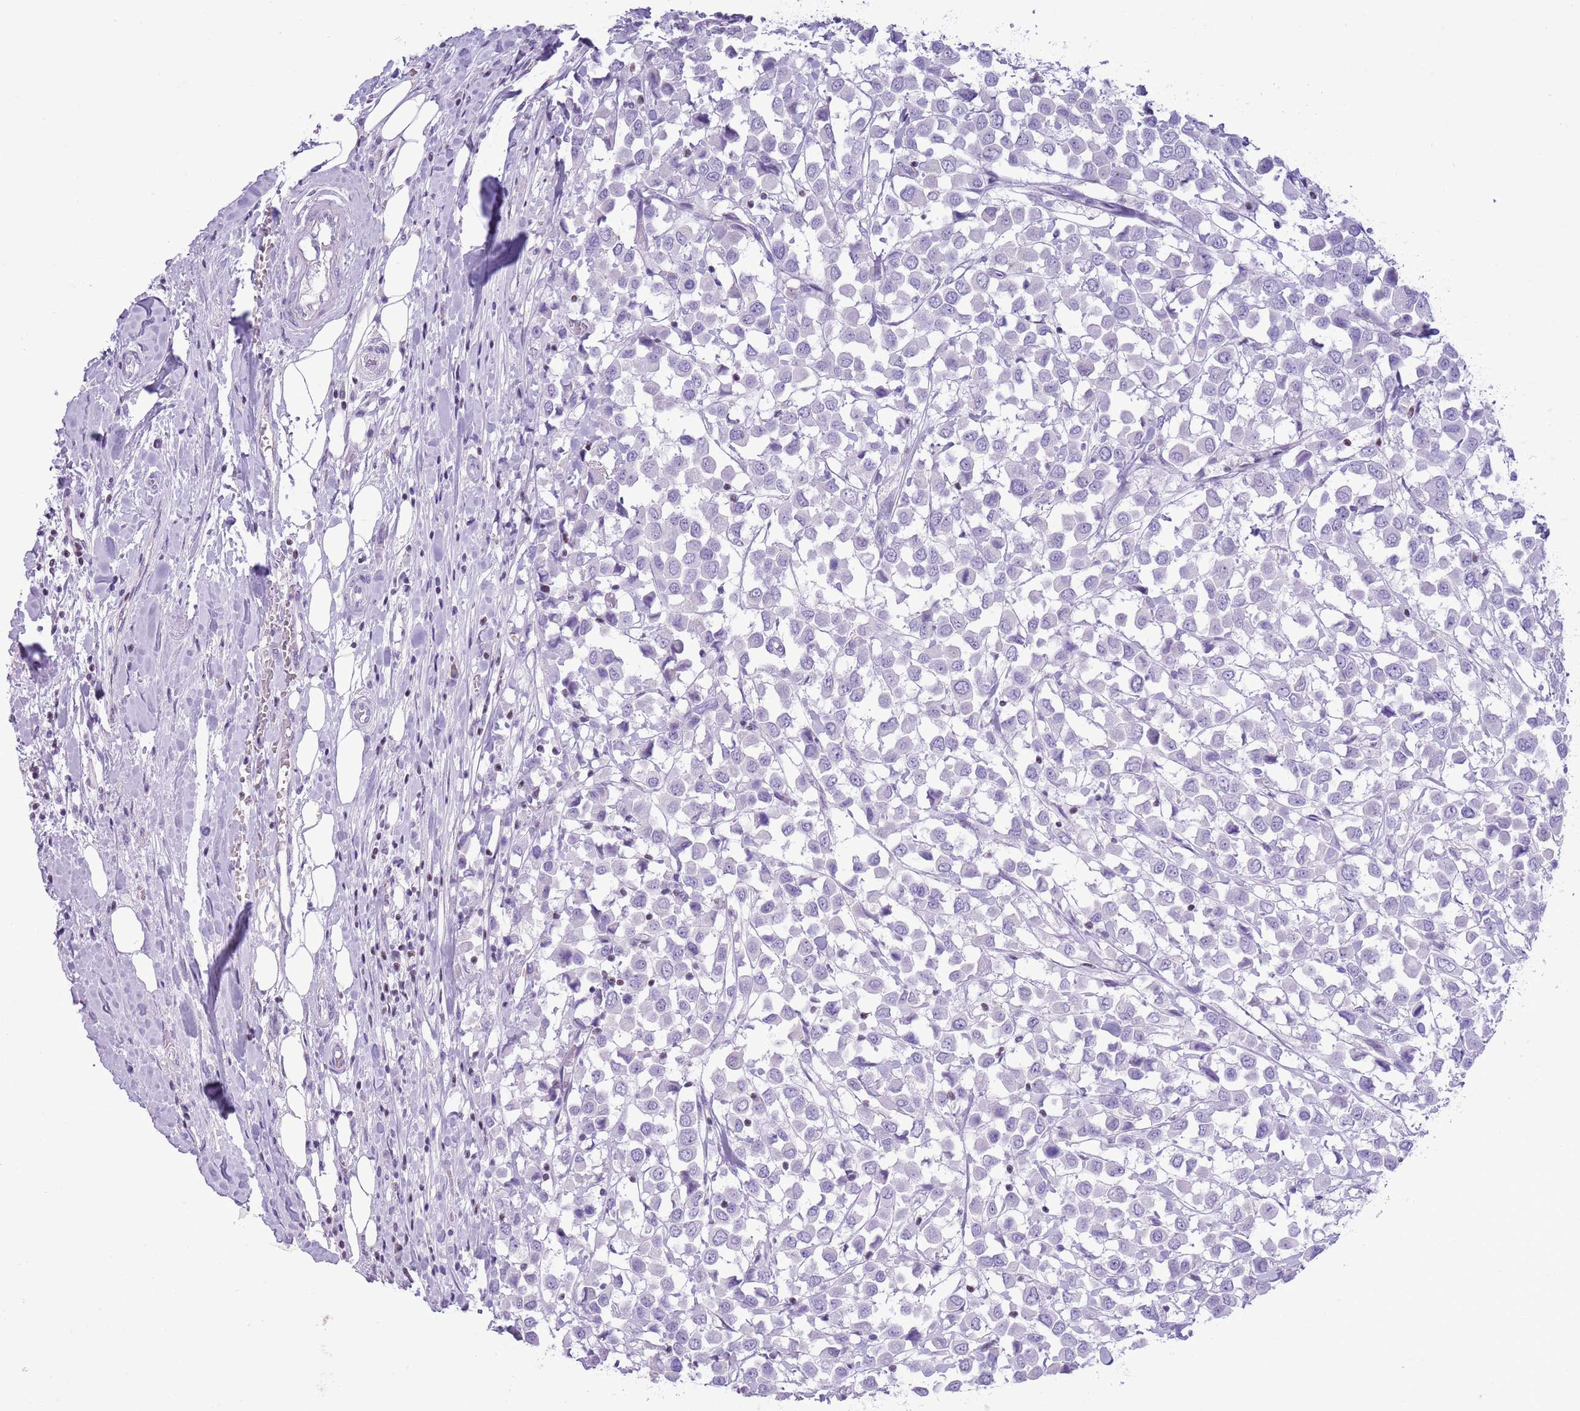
{"staining": {"intensity": "negative", "quantity": "none", "location": "none"}, "tissue": "breast cancer", "cell_type": "Tumor cells", "image_type": "cancer", "snomed": [{"axis": "morphology", "description": "Duct carcinoma"}, {"axis": "topography", "description": "Breast"}], "caption": "Tumor cells are negative for protein expression in human breast infiltrating ductal carcinoma.", "gene": "BCL11B", "patient": {"sex": "female", "age": 61}}